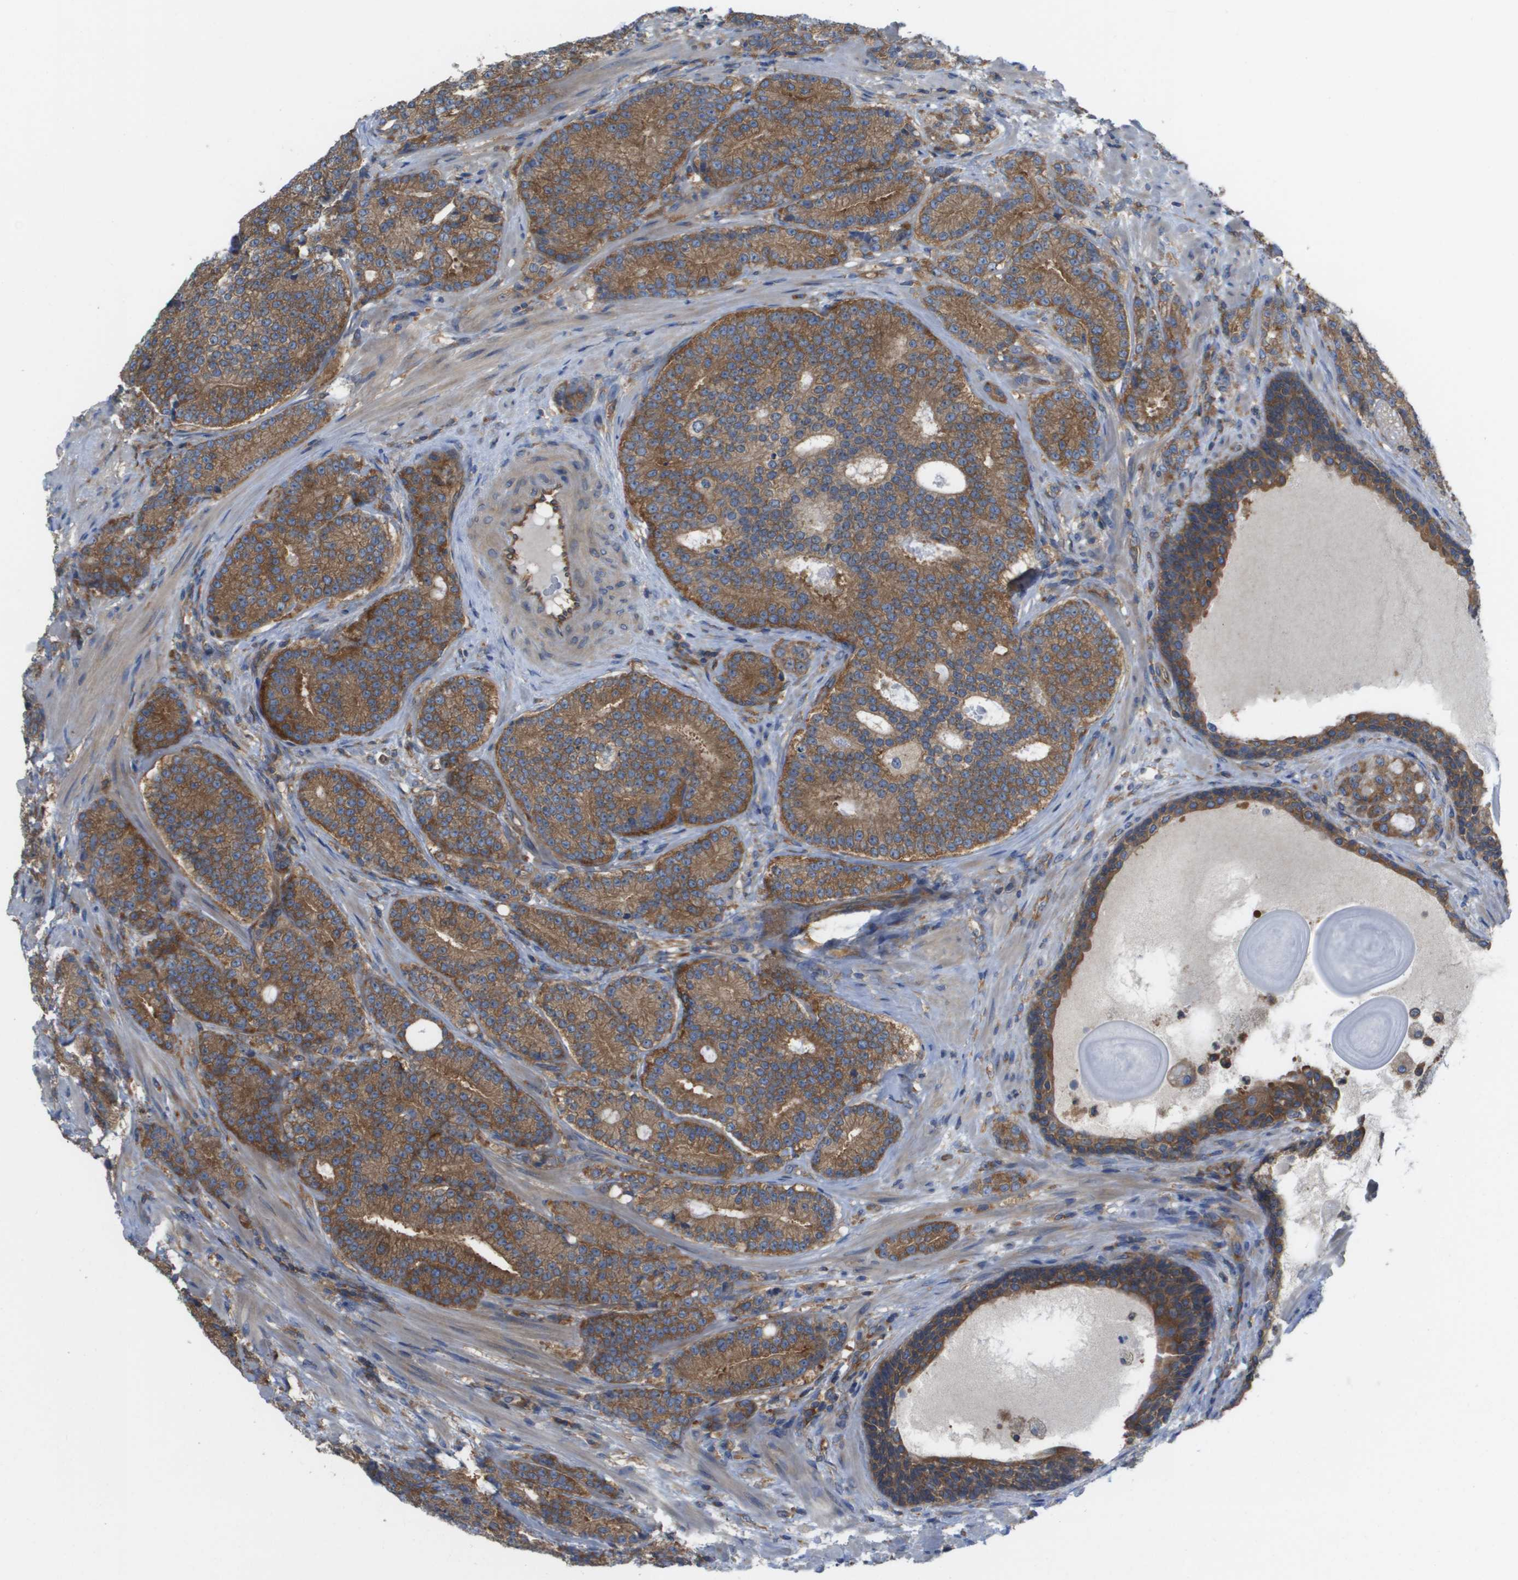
{"staining": {"intensity": "moderate", "quantity": ">75%", "location": "cytoplasmic/membranous"}, "tissue": "prostate cancer", "cell_type": "Tumor cells", "image_type": "cancer", "snomed": [{"axis": "morphology", "description": "Adenocarcinoma, High grade"}, {"axis": "topography", "description": "Prostate"}], "caption": "IHC micrograph of human prostate cancer stained for a protein (brown), which shows medium levels of moderate cytoplasmic/membranous expression in approximately >75% of tumor cells.", "gene": "EIF4G2", "patient": {"sex": "male", "age": 61}}